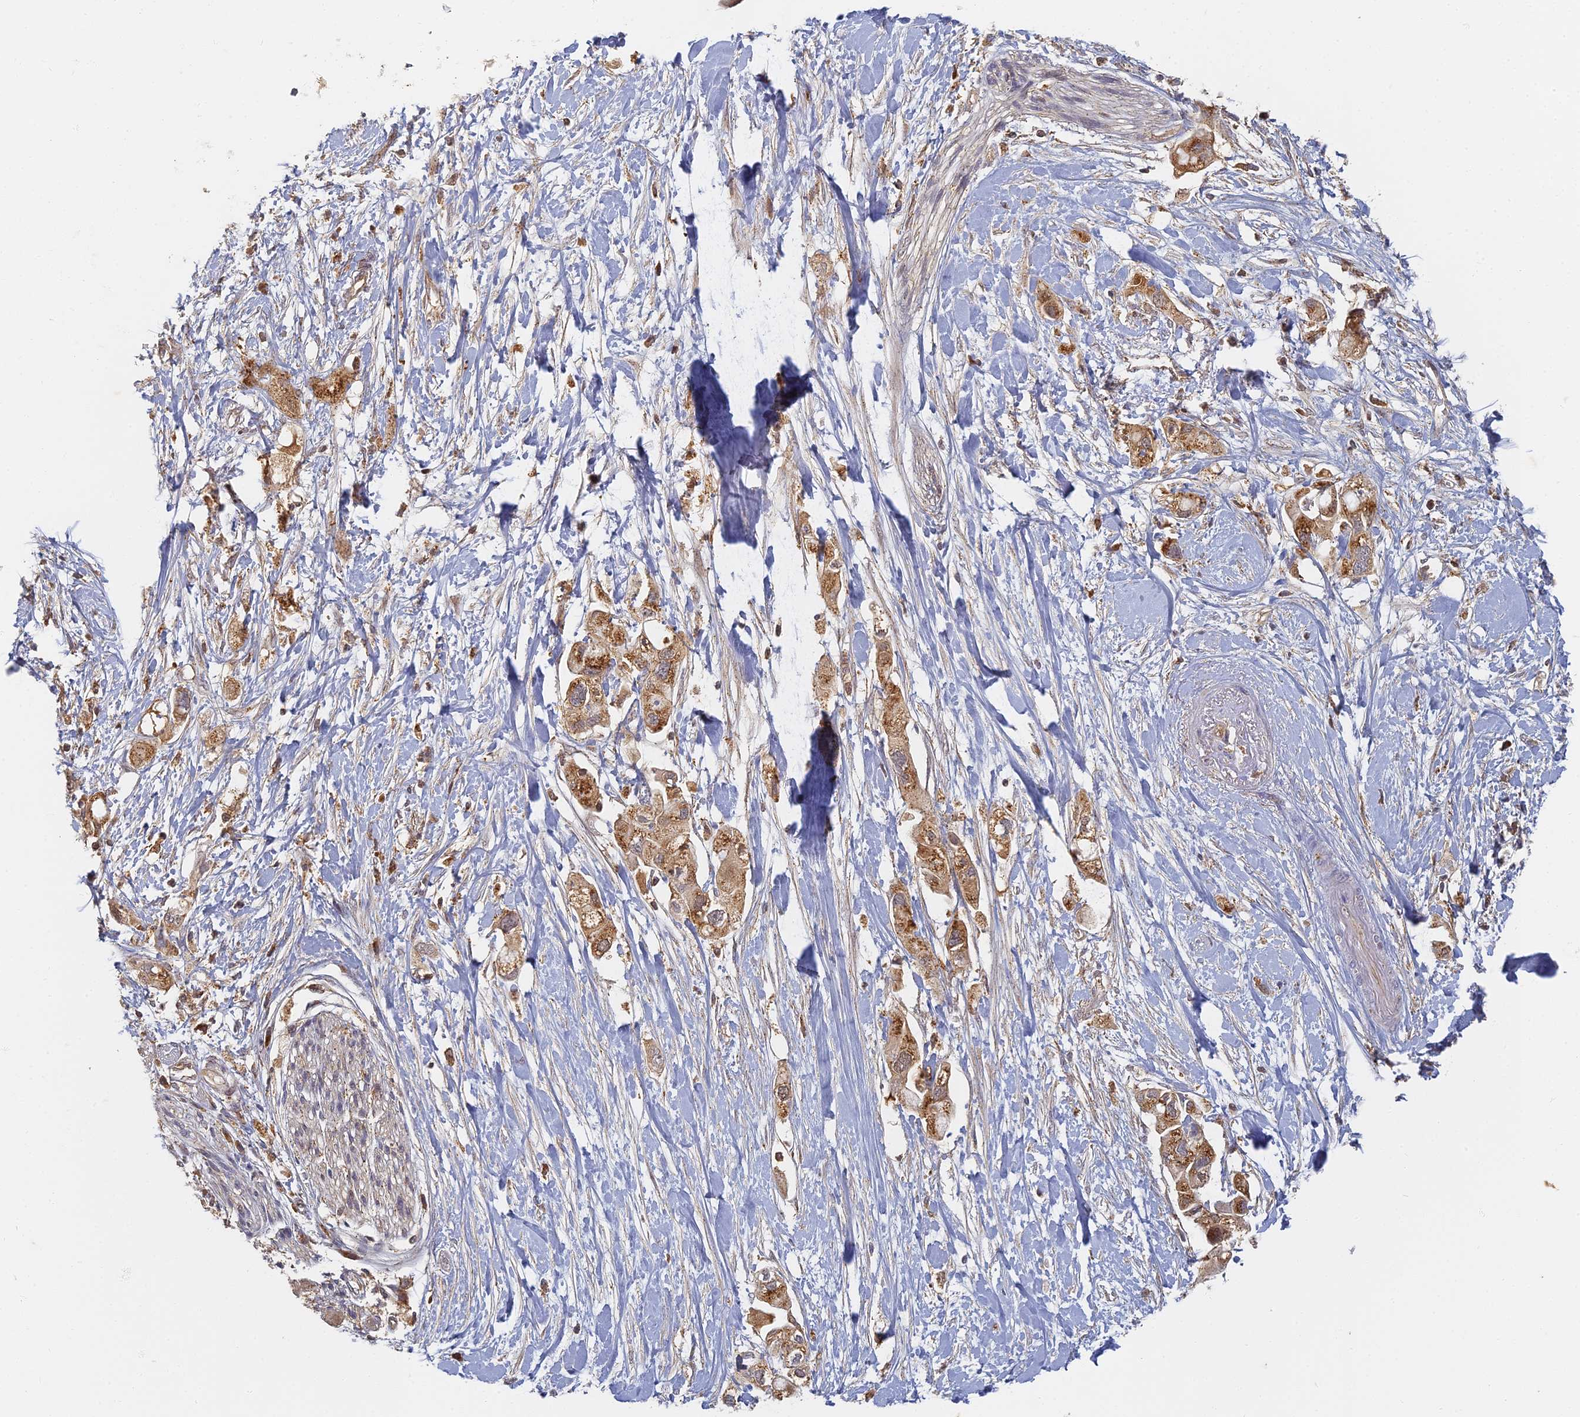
{"staining": {"intensity": "moderate", "quantity": ">75%", "location": "cytoplasmic/membranous"}, "tissue": "pancreatic cancer", "cell_type": "Tumor cells", "image_type": "cancer", "snomed": [{"axis": "morphology", "description": "Adenocarcinoma, NOS"}, {"axis": "topography", "description": "Pancreas"}], "caption": "Tumor cells show moderate cytoplasmic/membranous positivity in approximately >75% of cells in pancreatic cancer.", "gene": "INO80D", "patient": {"sex": "female", "age": 56}}